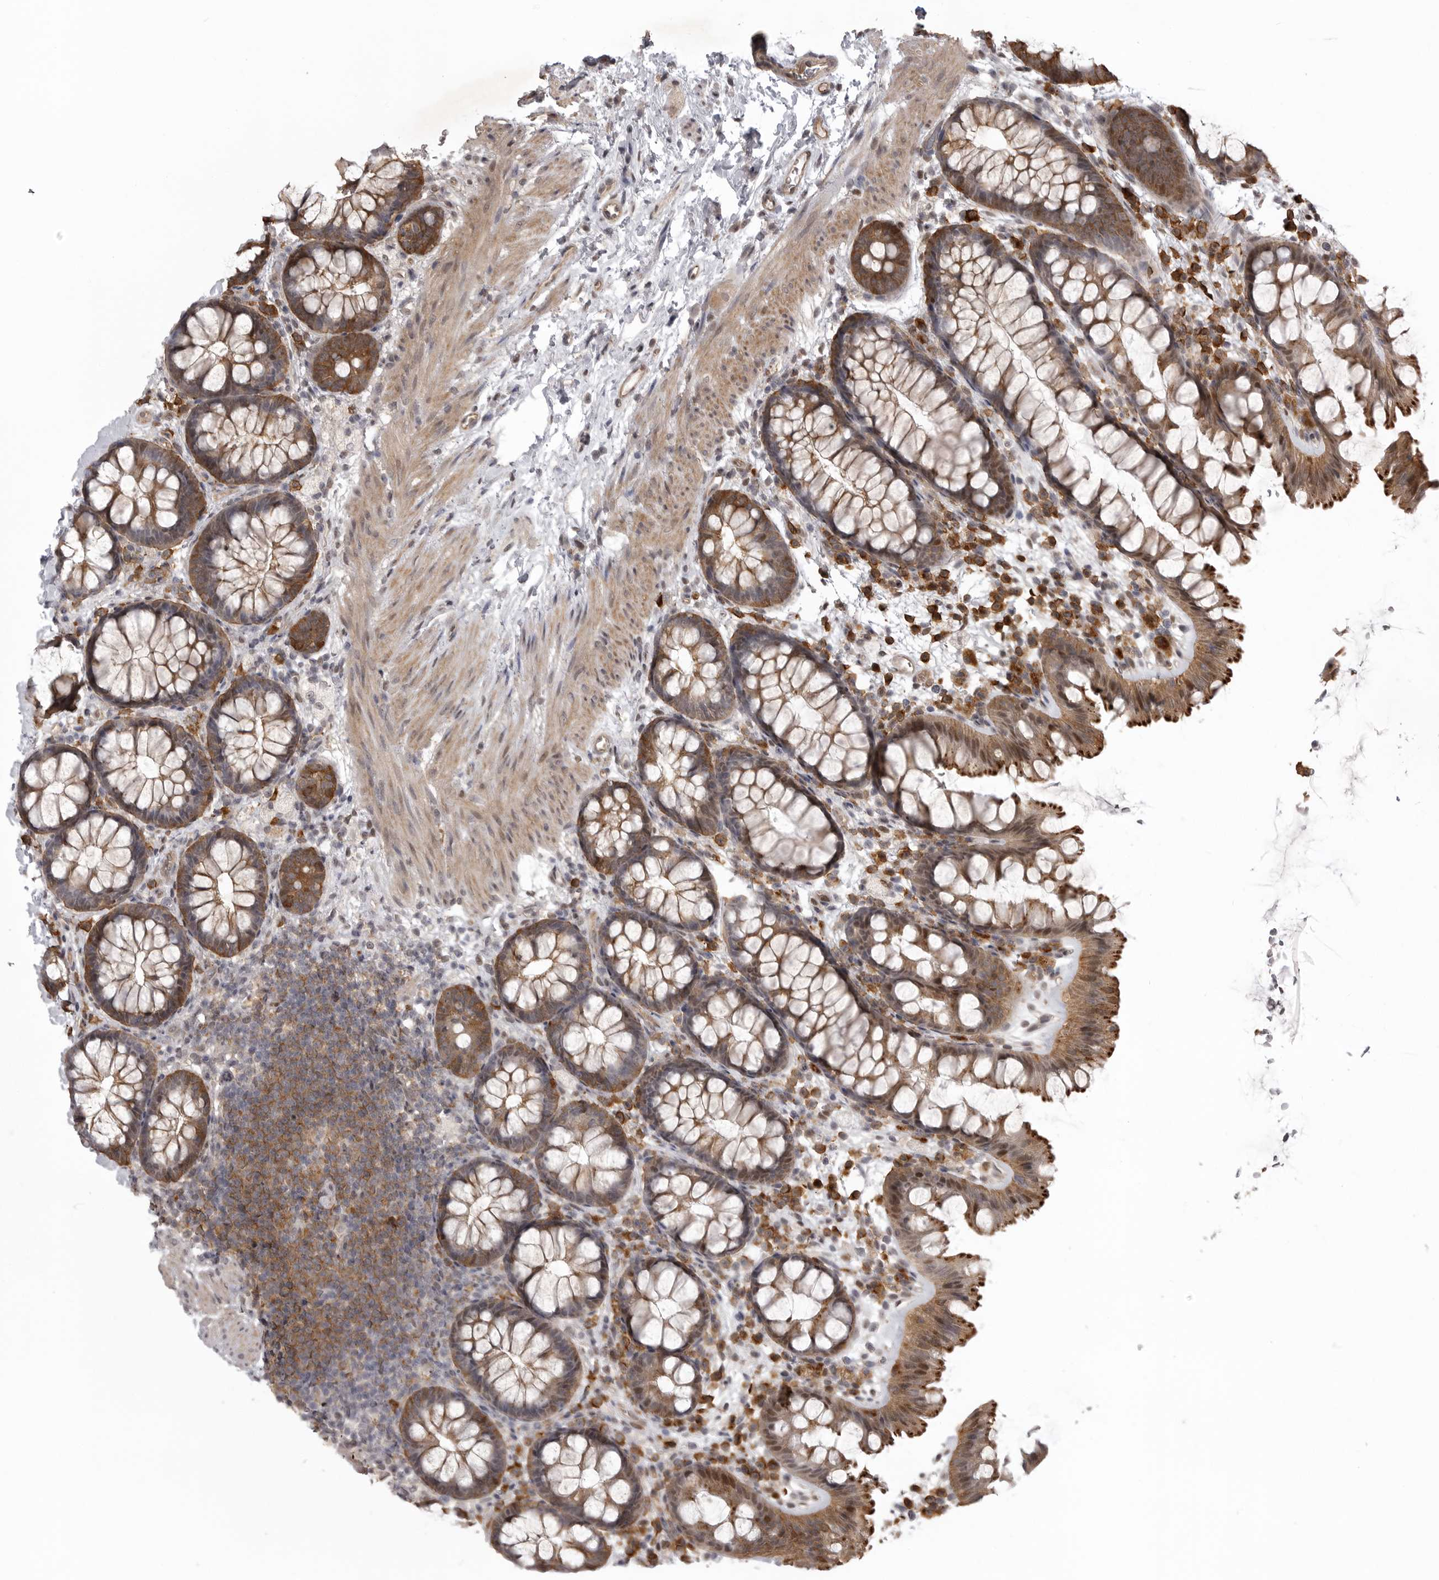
{"staining": {"intensity": "moderate", "quantity": ">75%", "location": "cytoplasmic/membranous,nuclear"}, "tissue": "colon", "cell_type": "Endothelial cells", "image_type": "normal", "snomed": [{"axis": "morphology", "description": "Normal tissue, NOS"}, {"axis": "topography", "description": "Colon"}], "caption": "This histopathology image shows IHC staining of normal colon, with medium moderate cytoplasmic/membranous,nuclear expression in about >75% of endothelial cells.", "gene": "SNX16", "patient": {"sex": "female", "age": 62}}